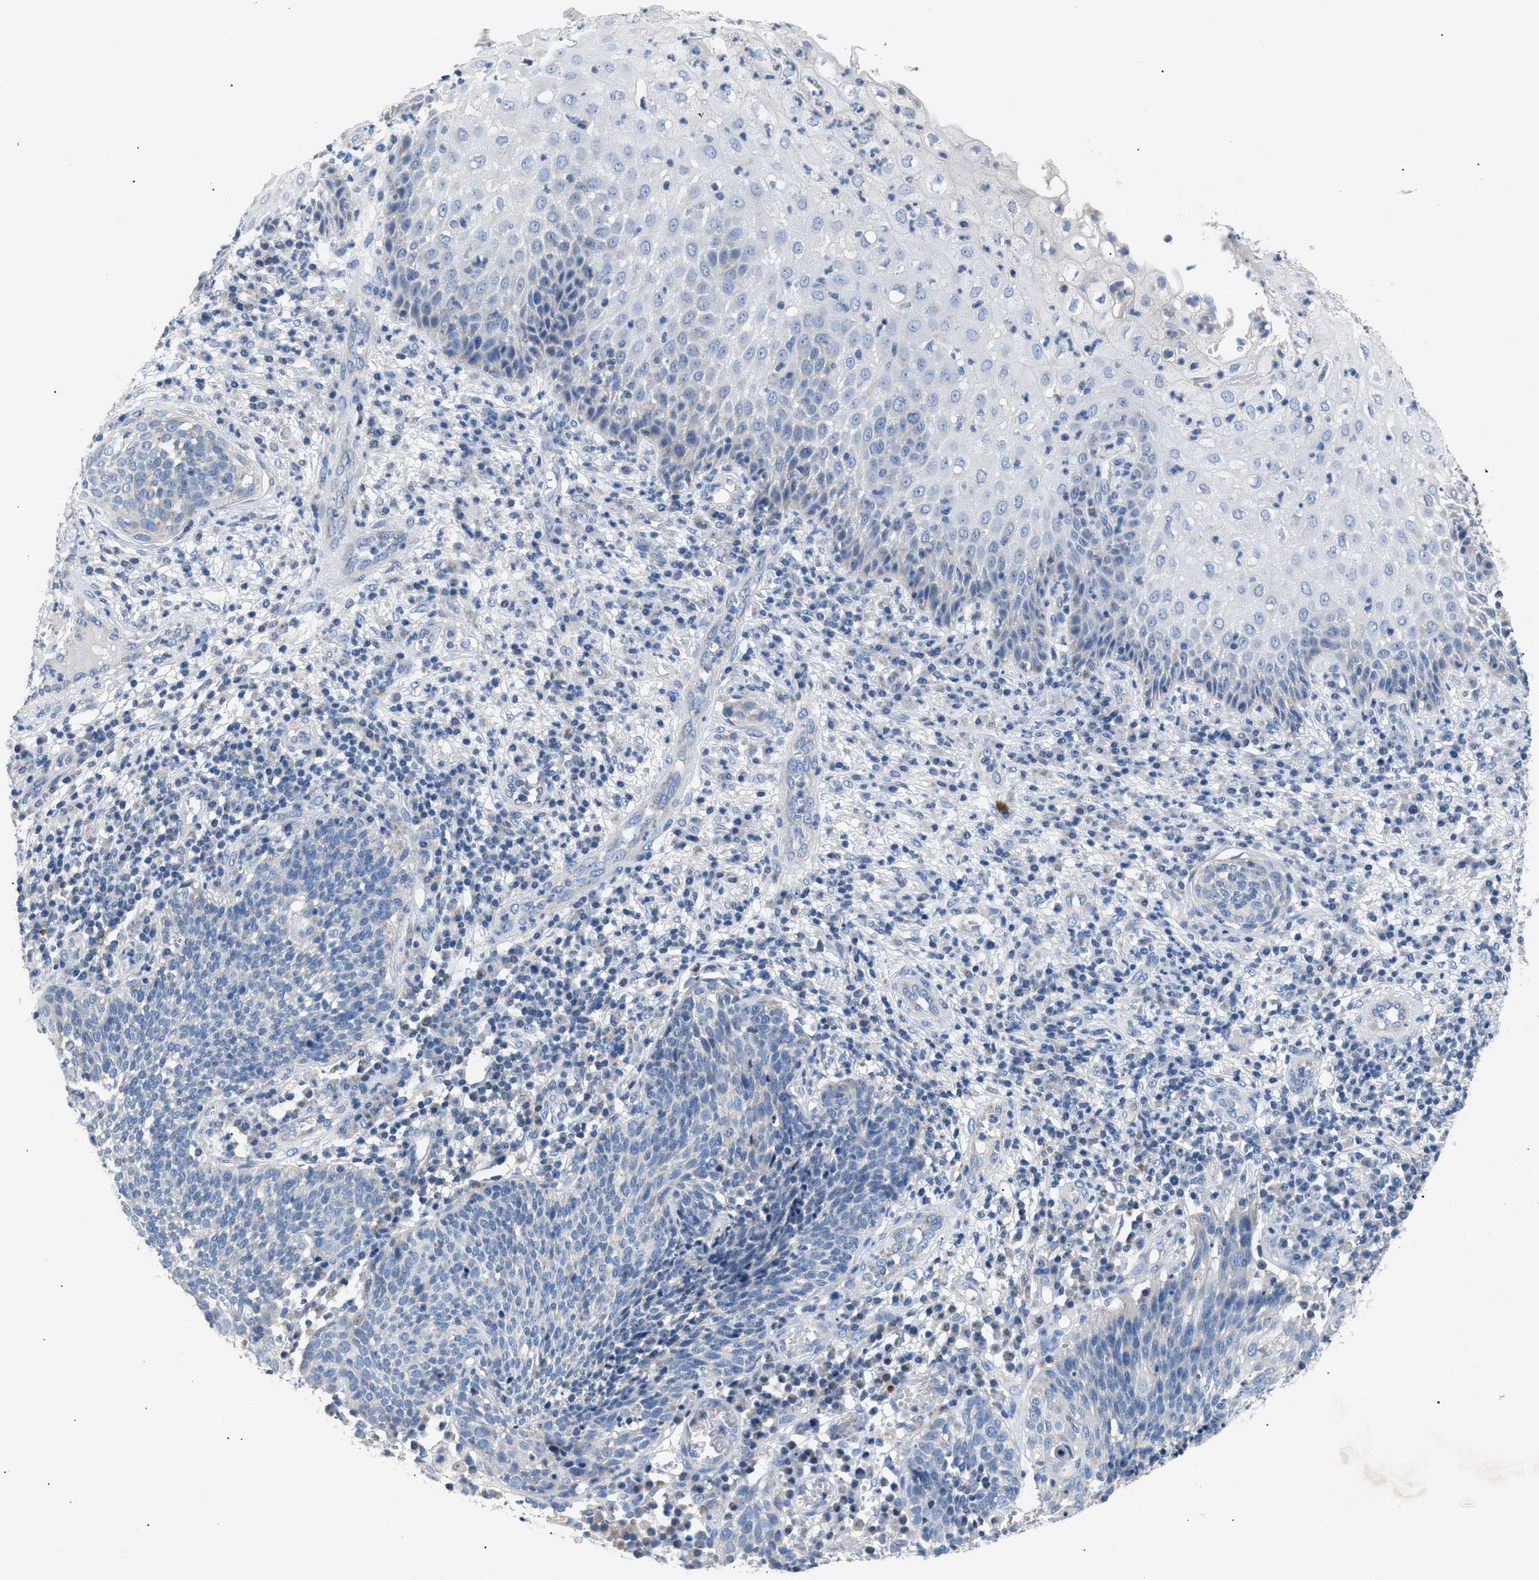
{"staining": {"intensity": "negative", "quantity": "none", "location": "none"}, "tissue": "cervical cancer", "cell_type": "Tumor cells", "image_type": "cancer", "snomed": [{"axis": "morphology", "description": "Squamous cell carcinoma, NOS"}, {"axis": "topography", "description": "Cervix"}], "caption": "Immunohistochemical staining of human squamous cell carcinoma (cervical) demonstrates no significant staining in tumor cells.", "gene": "ILDR1", "patient": {"sex": "female", "age": 34}}